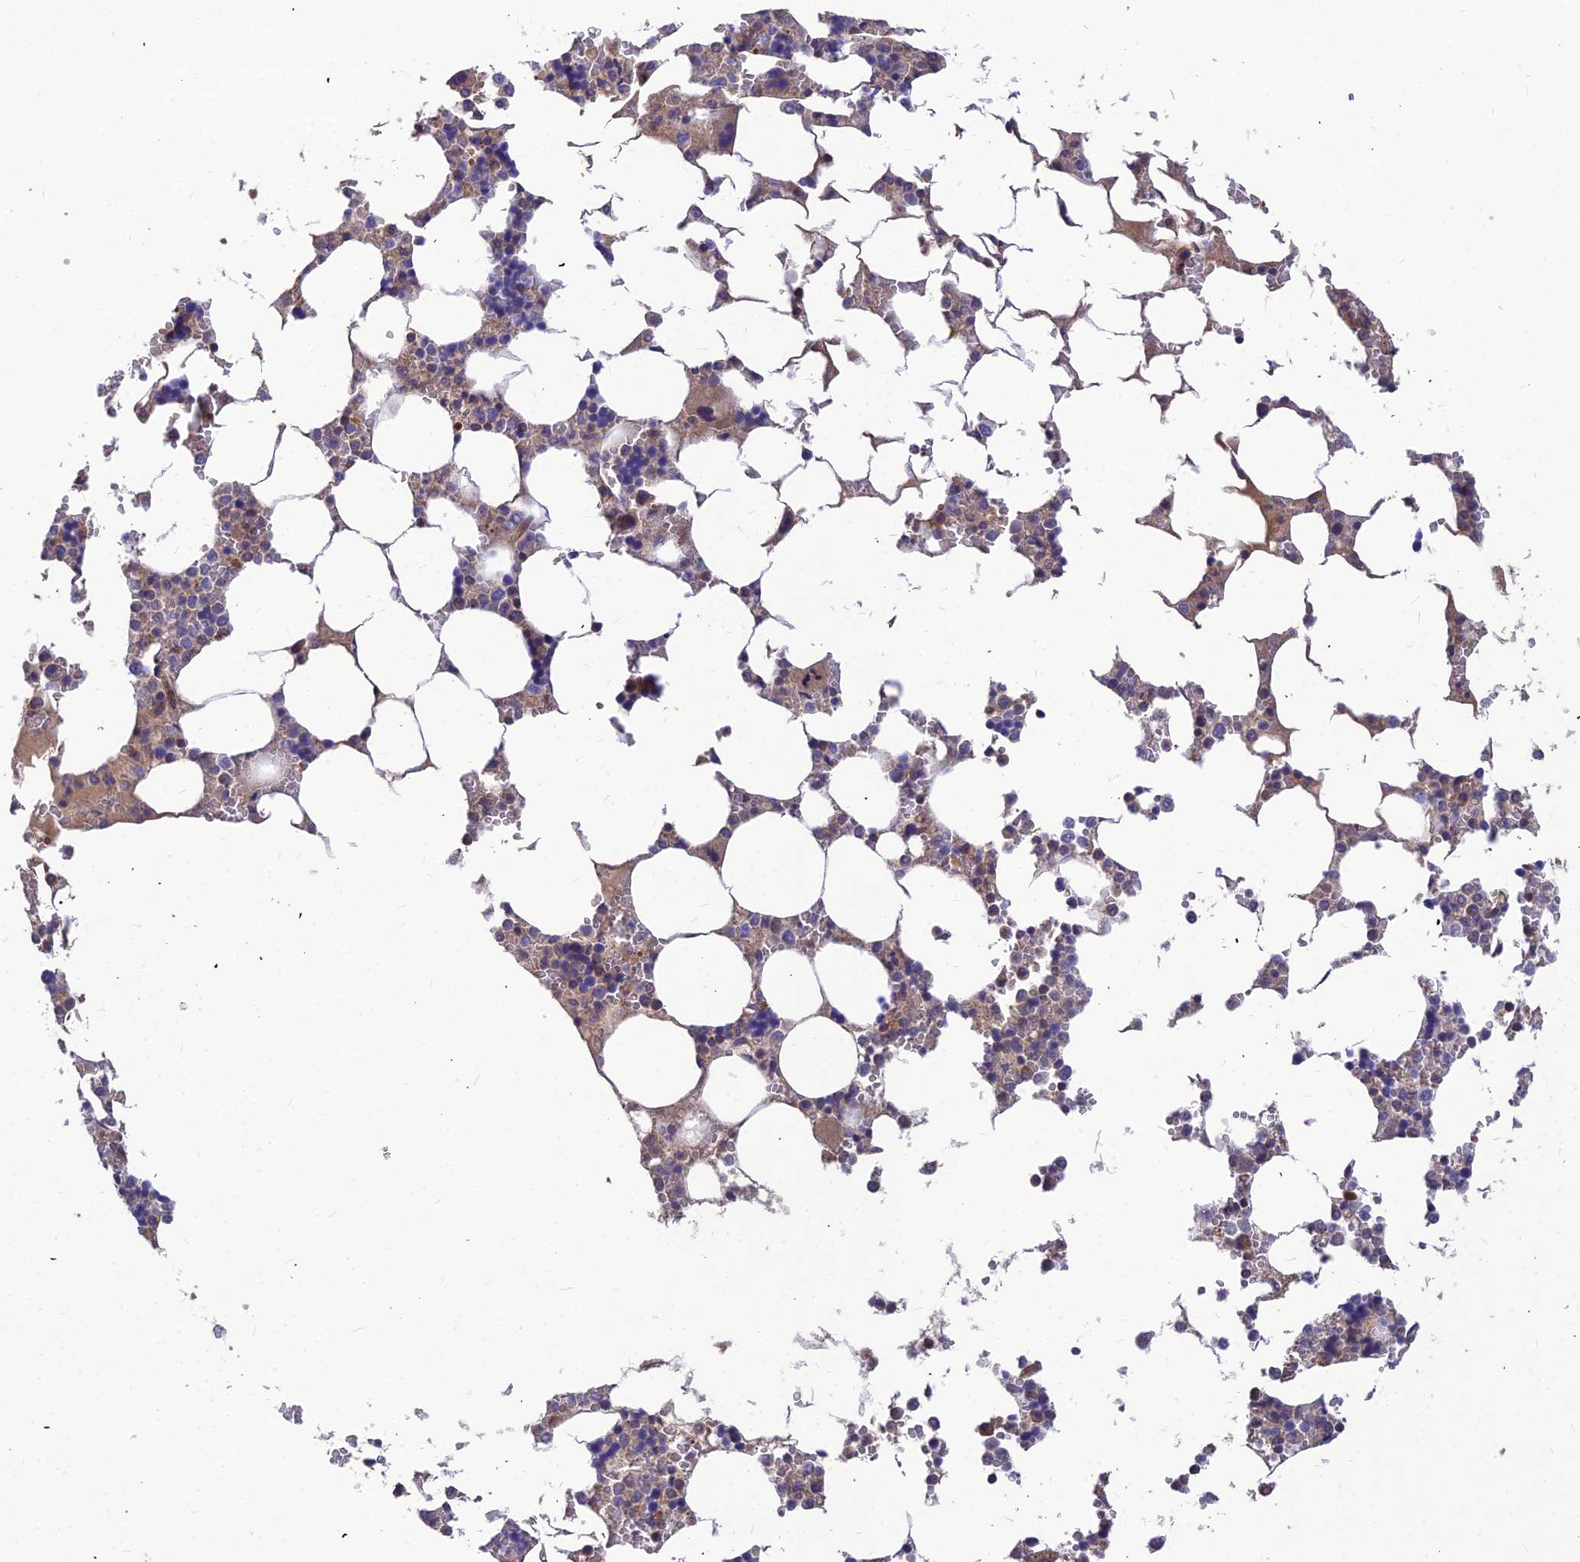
{"staining": {"intensity": "negative", "quantity": "none", "location": "none"}, "tissue": "bone marrow", "cell_type": "Hematopoietic cells", "image_type": "normal", "snomed": [{"axis": "morphology", "description": "Normal tissue, NOS"}, {"axis": "topography", "description": "Bone marrow"}], "caption": "Bone marrow stained for a protein using IHC demonstrates no expression hematopoietic cells.", "gene": "ASPHD1", "patient": {"sex": "male", "age": 64}}